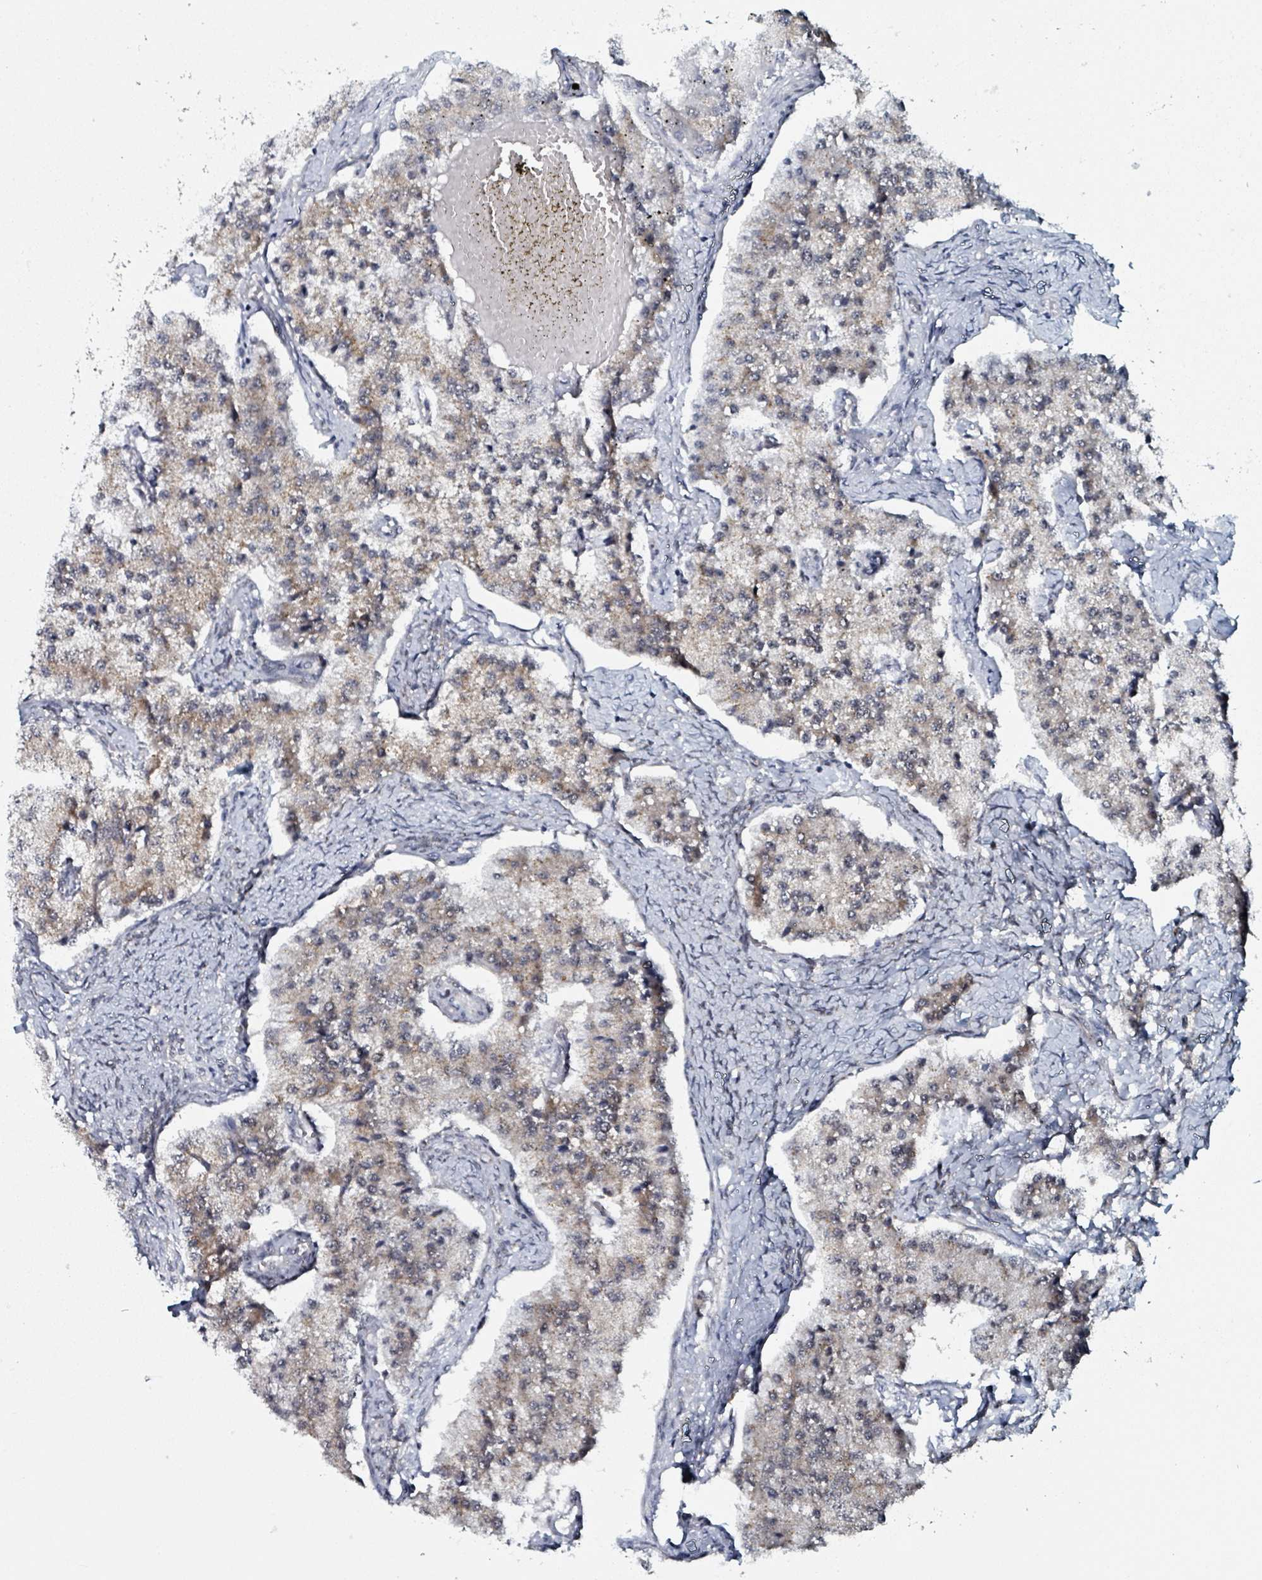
{"staining": {"intensity": "weak", "quantity": "<25%", "location": "cytoplasmic/membranous"}, "tissue": "carcinoid", "cell_type": "Tumor cells", "image_type": "cancer", "snomed": [{"axis": "morphology", "description": "Carcinoid, malignant, NOS"}, {"axis": "topography", "description": "Colon"}], "caption": "Carcinoid (malignant) was stained to show a protein in brown. There is no significant expression in tumor cells. Brightfield microscopy of immunohistochemistry stained with DAB (3,3'-diaminobenzidine) (brown) and hematoxylin (blue), captured at high magnification.", "gene": "B3GAT3", "patient": {"sex": "female", "age": 52}}